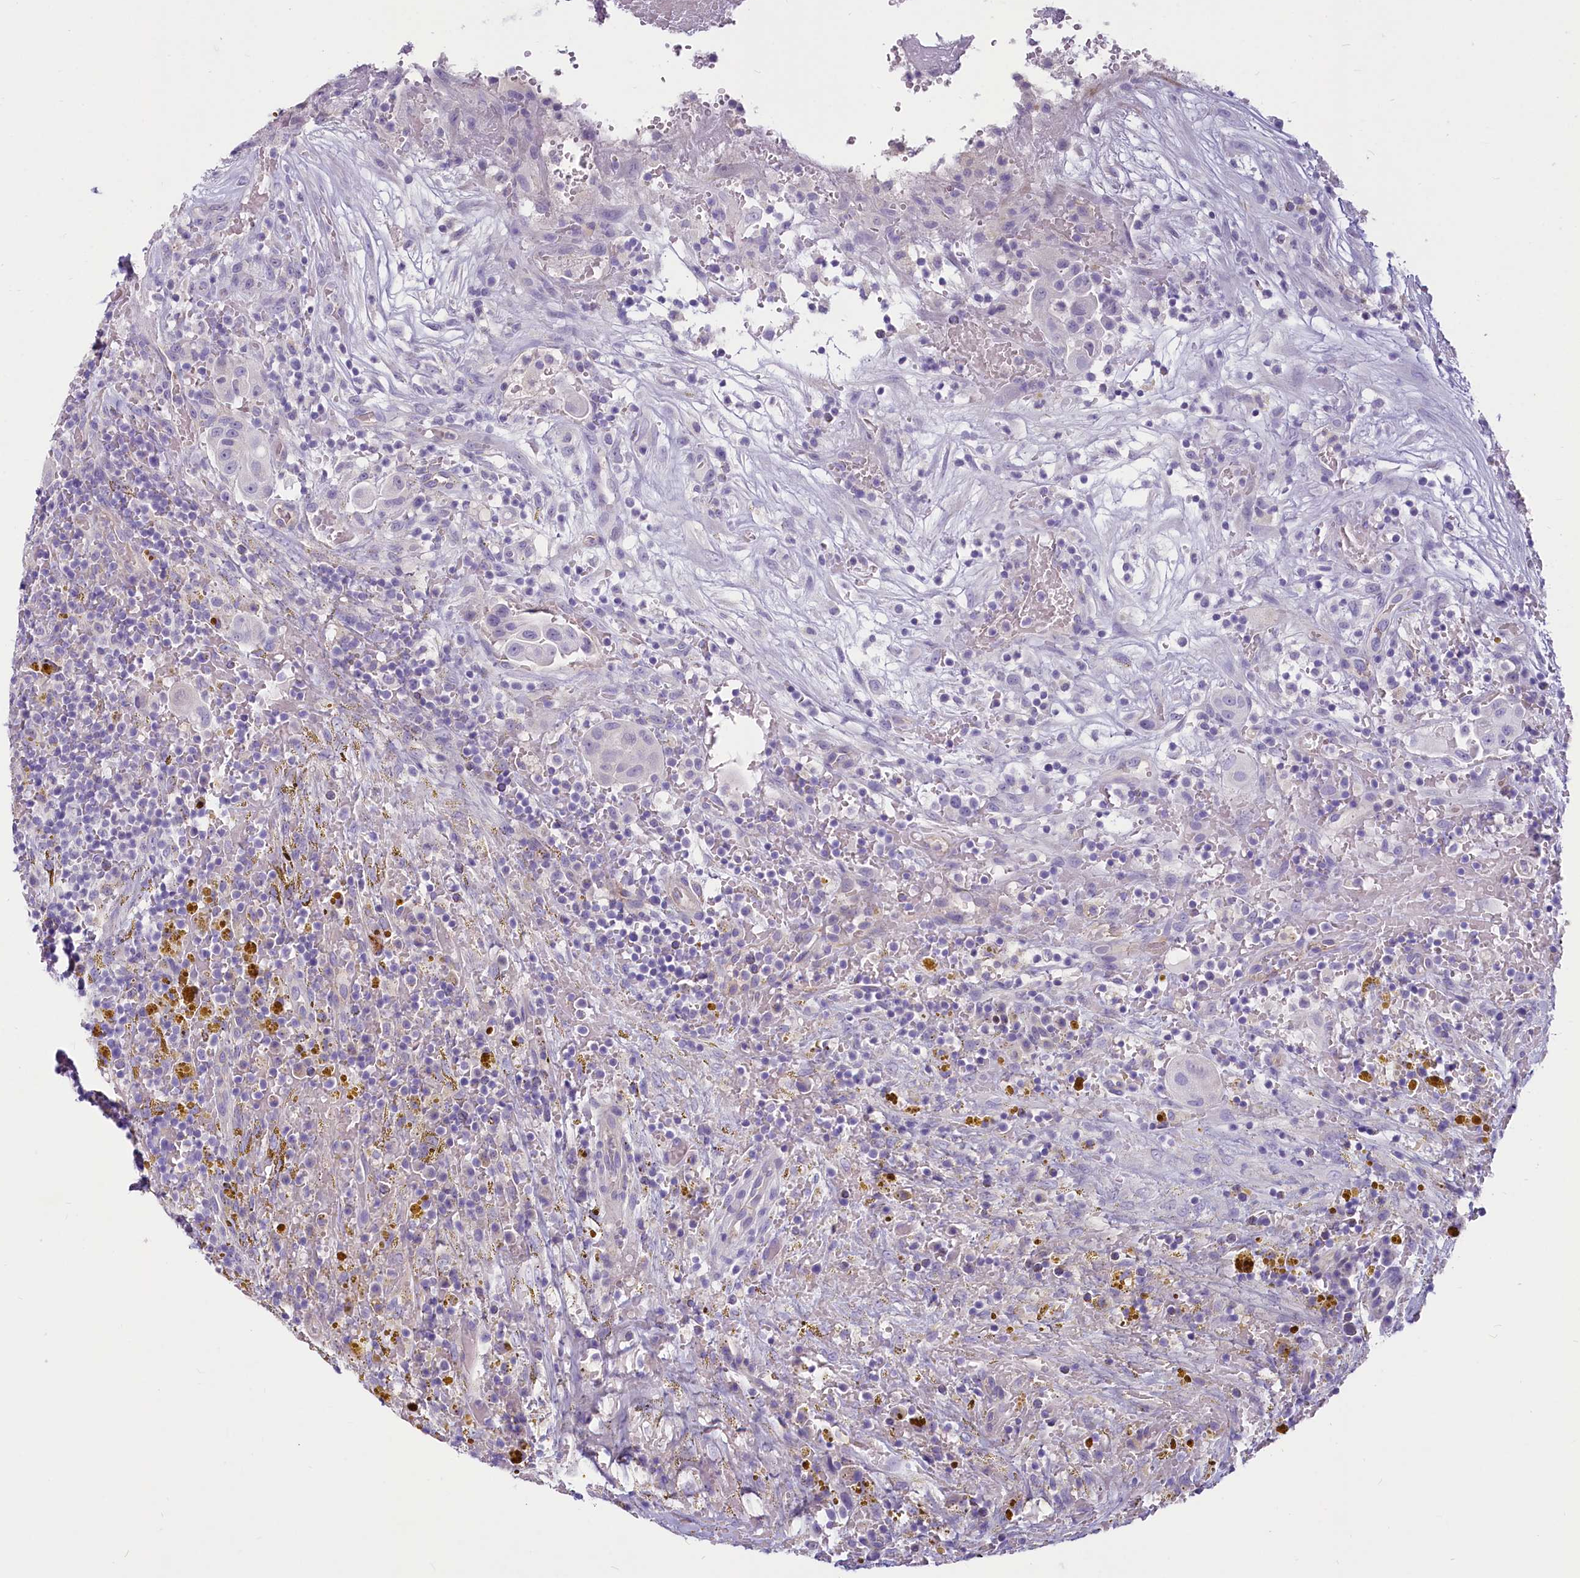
{"staining": {"intensity": "negative", "quantity": "none", "location": "none"}, "tissue": "thyroid cancer", "cell_type": "Tumor cells", "image_type": "cancer", "snomed": [{"axis": "morphology", "description": "Papillary adenocarcinoma, NOS"}, {"axis": "topography", "description": "Thyroid gland"}], "caption": "Tumor cells are negative for brown protein staining in papillary adenocarcinoma (thyroid).", "gene": "PROCR", "patient": {"sex": "male", "age": 77}}